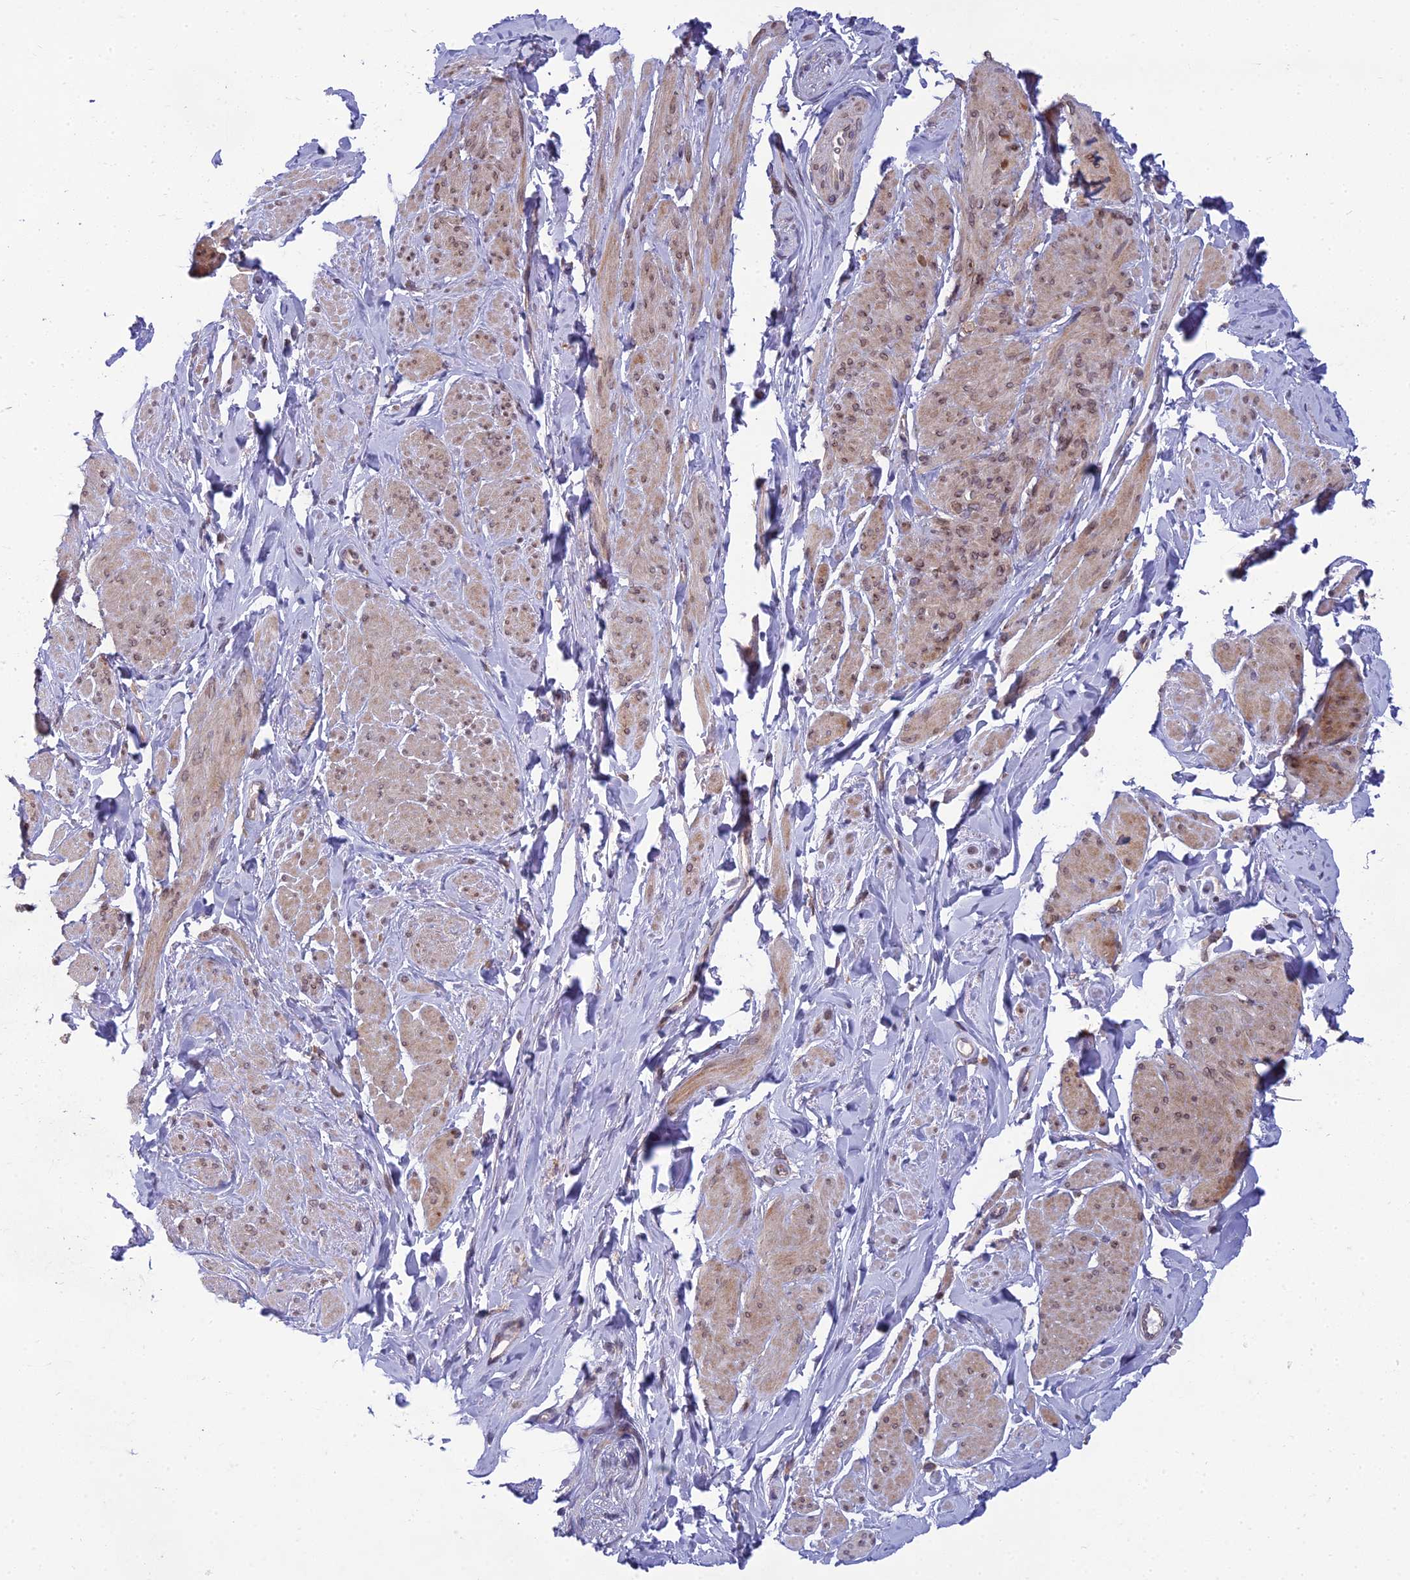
{"staining": {"intensity": "moderate", "quantity": "25%-75%", "location": "cytoplasmic/membranous,nuclear"}, "tissue": "smooth muscle", "cell_type": "Smooth muscle cells", "image_type": "normal", "snomed": [{"axis": "morphology", "description": "Normal tissue, NOS"}, {"axis": "topography", "description": "Smooth muscle"}, {"axis": "topography", "description": "Peripheral nerve tissue"}], "caption": "This micrograph reveals immunohistochemistry (IHC) staining of unremarkable smooth muscle, with medium moderate cytoplasmic/membranous,nuclear staining in about 25%-75% of smooth muscle cells.", "gene": "DTX2", "patient": {"sex": "male", "age": 69}}